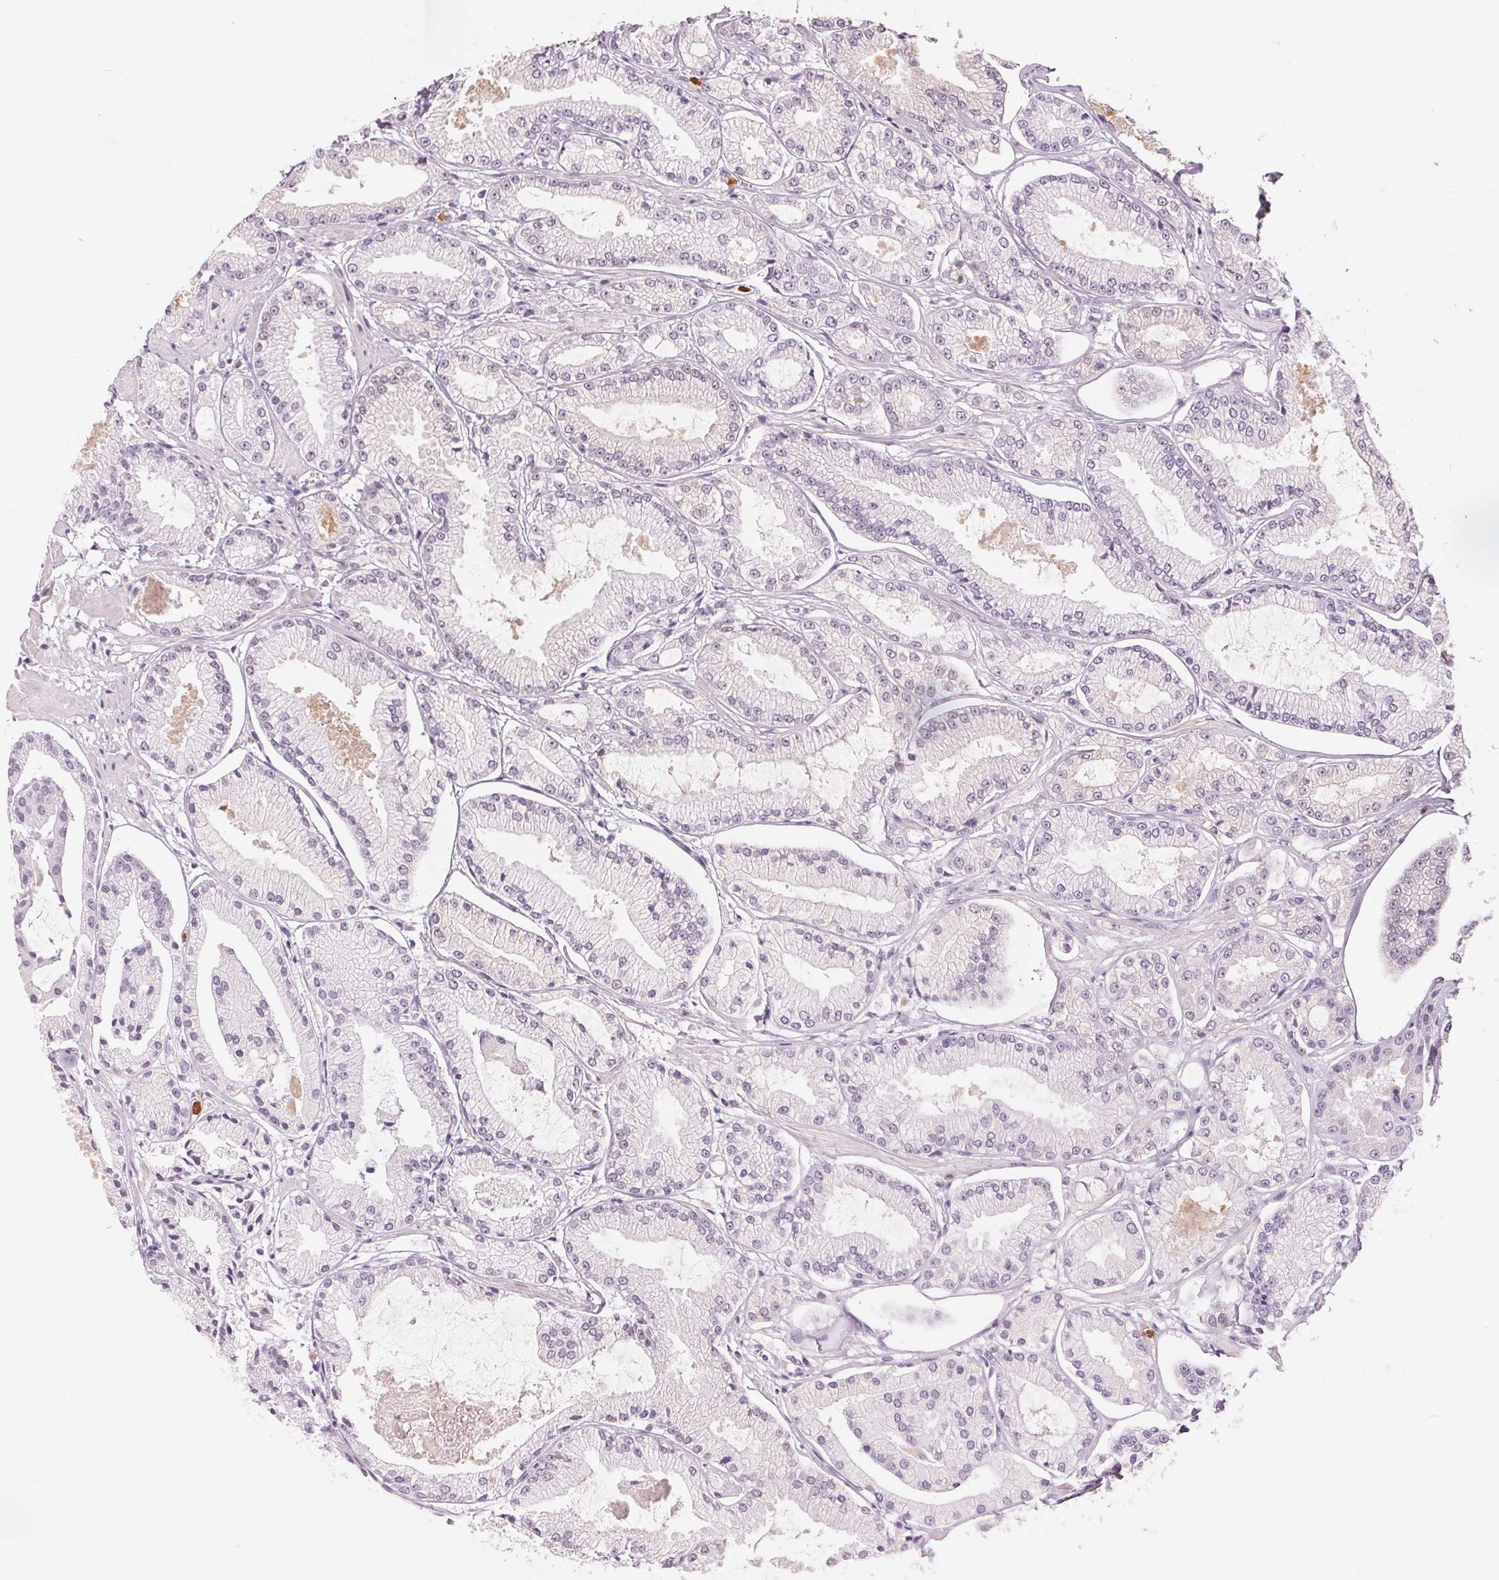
{"staining": {"intensity": "negative", "quantity": "none", "location": "none"}, "tissue": "prostate cancer", "cell_type": "Tumor cells", "image_type": "cancer", "snomed": [{"axis": "morphology", "description": "Adenocarcinoma, Low grade"}, {"axis": "topography", "description": "Prostate"}], "caption": "DAB (3,3'-diaminobenzidine) immunohistochemical staining of prostate cancer (low-grade adenocarcinoma) shows no significant positivity in tumor cells. (DAB (3,3'-diaminobenzidine) immunohistochemistry with hematoxylin counter stain).", "gene": "KLK7", "patient": {"sex": "male", "age": 55}}